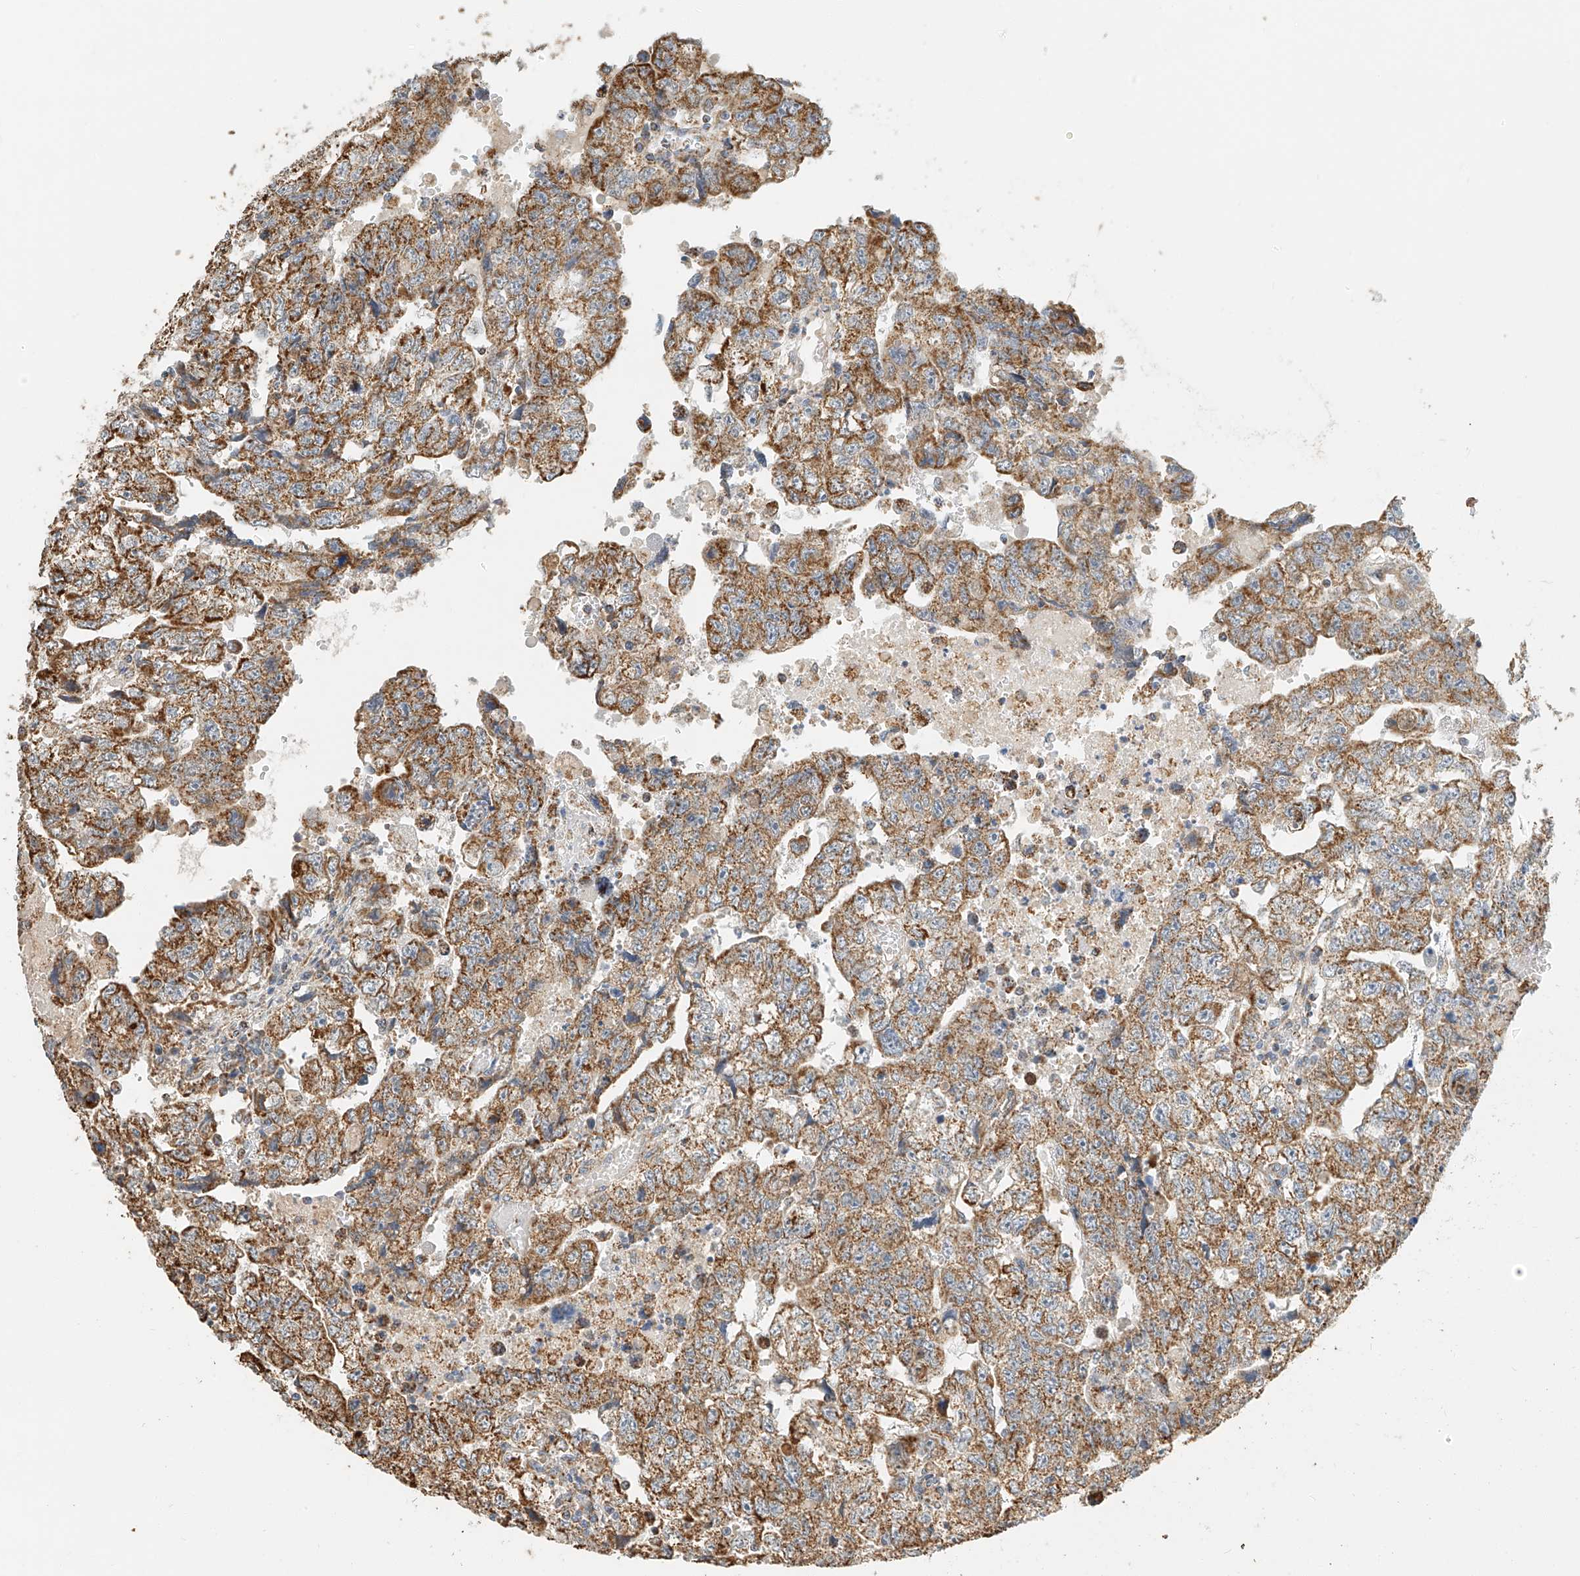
{"staining": {"intensity": "moderate", "quantity": ">75%", "location": "cytoplasmic/membranous"}, "tissue": "testis cancer", "cell_type": "Tumor cells", "image_type": "cancer", "snomed": [{"axis": "morphology", "description": "Carcinoma, Embryonal, NOS"}, {"axis": "topography", "description": "Testis"}], "caption": "High-magnification brightfield microscopy of testis embryonal carcinoma stained with DAB (3,3'-diaminobenzidine) (brown) and counterstained with hematoxylin (blue). tumor cells exhibit moderate cytoplasmic/membranous staining is identified in approximately>75% of cells. Using DAB (3,3'-diaminobenzidine) (brown) and hematoxylin (blue) stains, captured at high magnification using brightfield microscopy.", "gene": "YIPF7", "patient": {"sex": "male", "age": 36}}